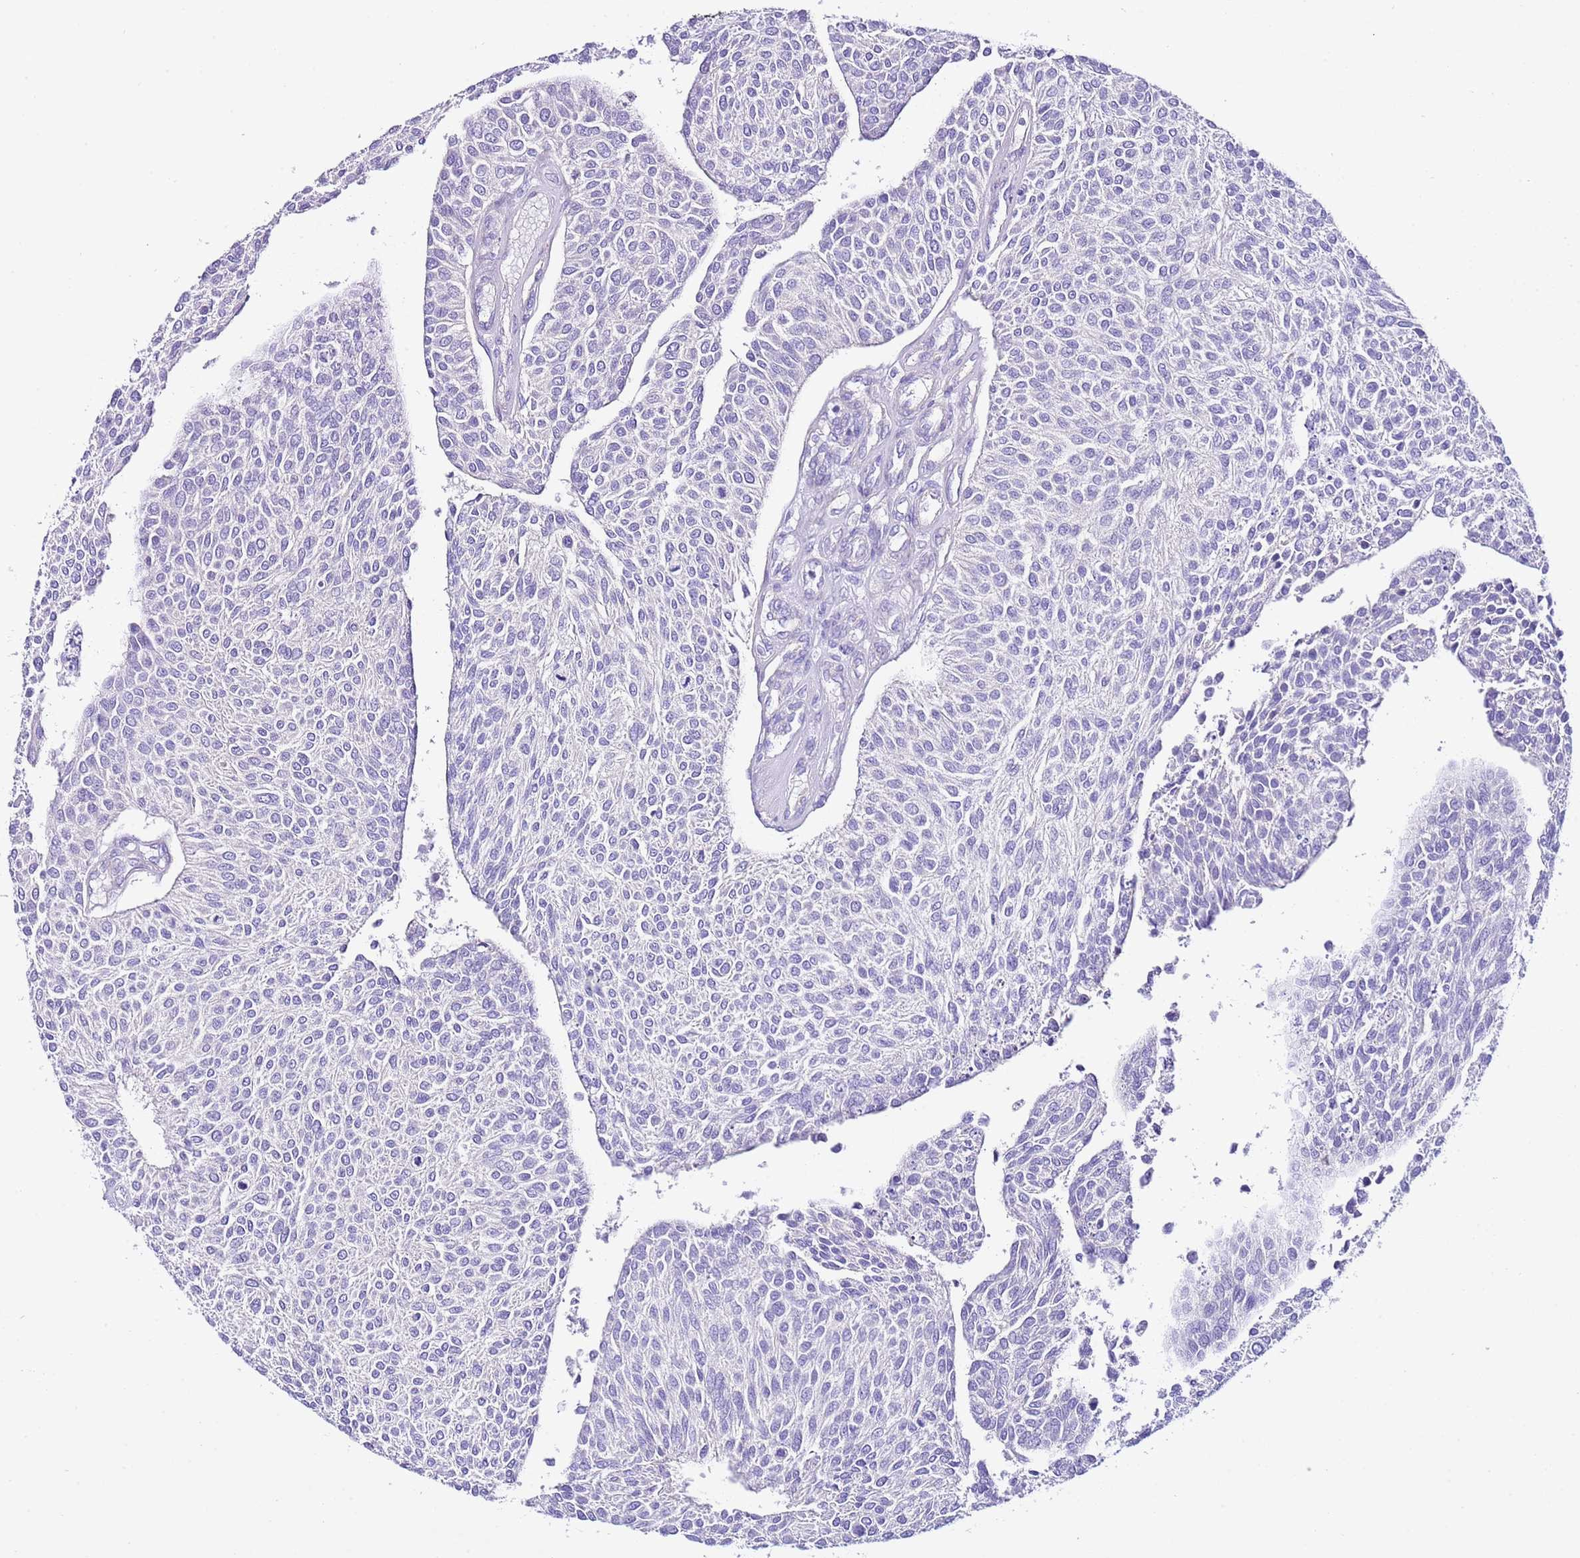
{"staining": {"intensity": "negative", "quantity": "none", "location": "none"}, "tissue": "urothelial cancer", "cell_type": "Tumor cells", "image_type": "cancer", "snomed": [{"axis": "morphology", "description": "Urothelial carcinoma, NOS"}, {"axis": "topography", "description": "Urinary bladder"}], "caption": "Tumor cells are negative for brown protein staining in transitional cell carcinoma.", "gene": "BHLHA15", "patient": {"sex": "male", "age": 55}}